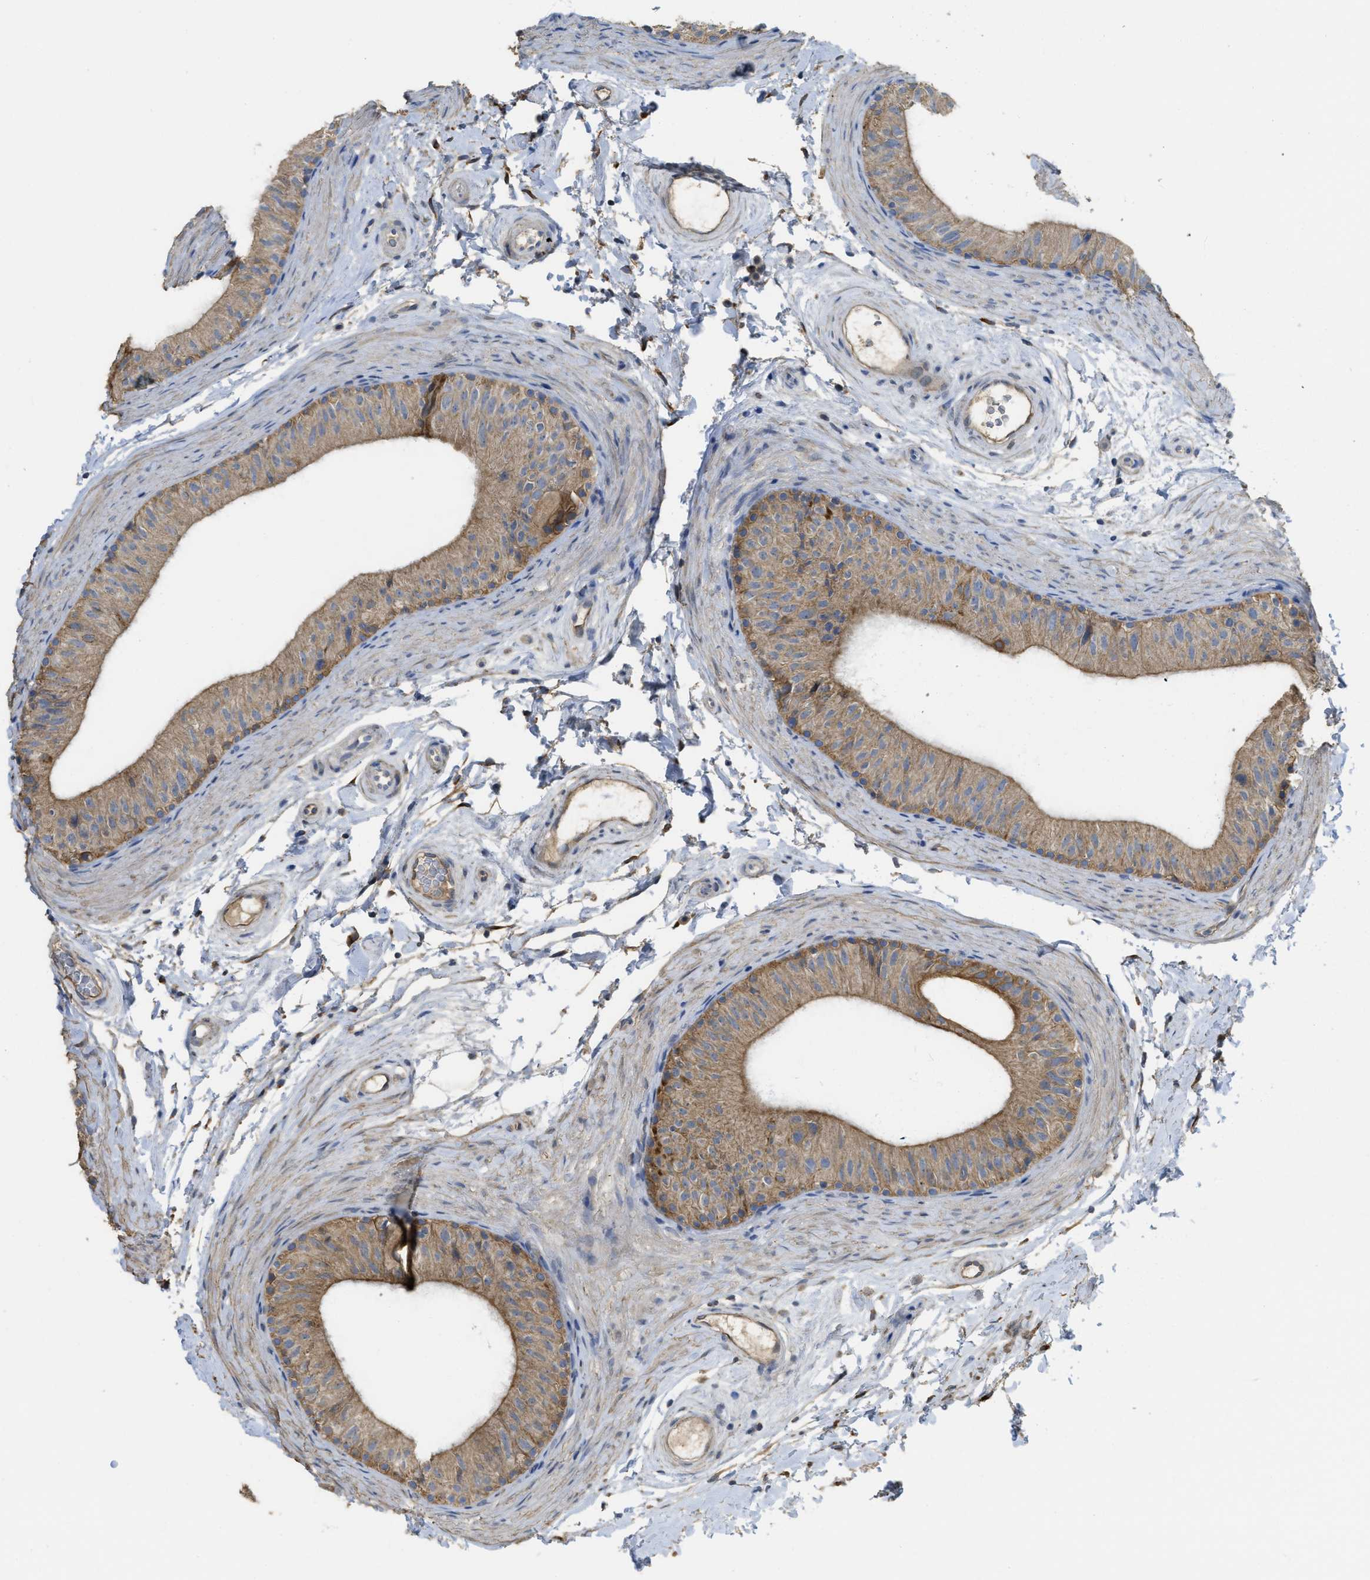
{"staining": {"intensity": "moderate", "quantity": "25%-75%", "location": "cytoplasmic/membranous"}, "tissue": "epididymis", "cell_type": "Glandular cells", "image_type": "normal", "snomed": [{"axis": "morphology", "description": "Normal tissue, NOS"}, {"axis": "topography", "description": "Epididymis"}], "caption": "Epididymis stained with DAB (3,3'-diaminobenzidine) IHC shows medium levels of moderate cytoplasmic/membranous expression in approximately 25%-75% of glandular cells.", "gene": "SFXN2", "patient": {"sex": "male", "age": 34}}